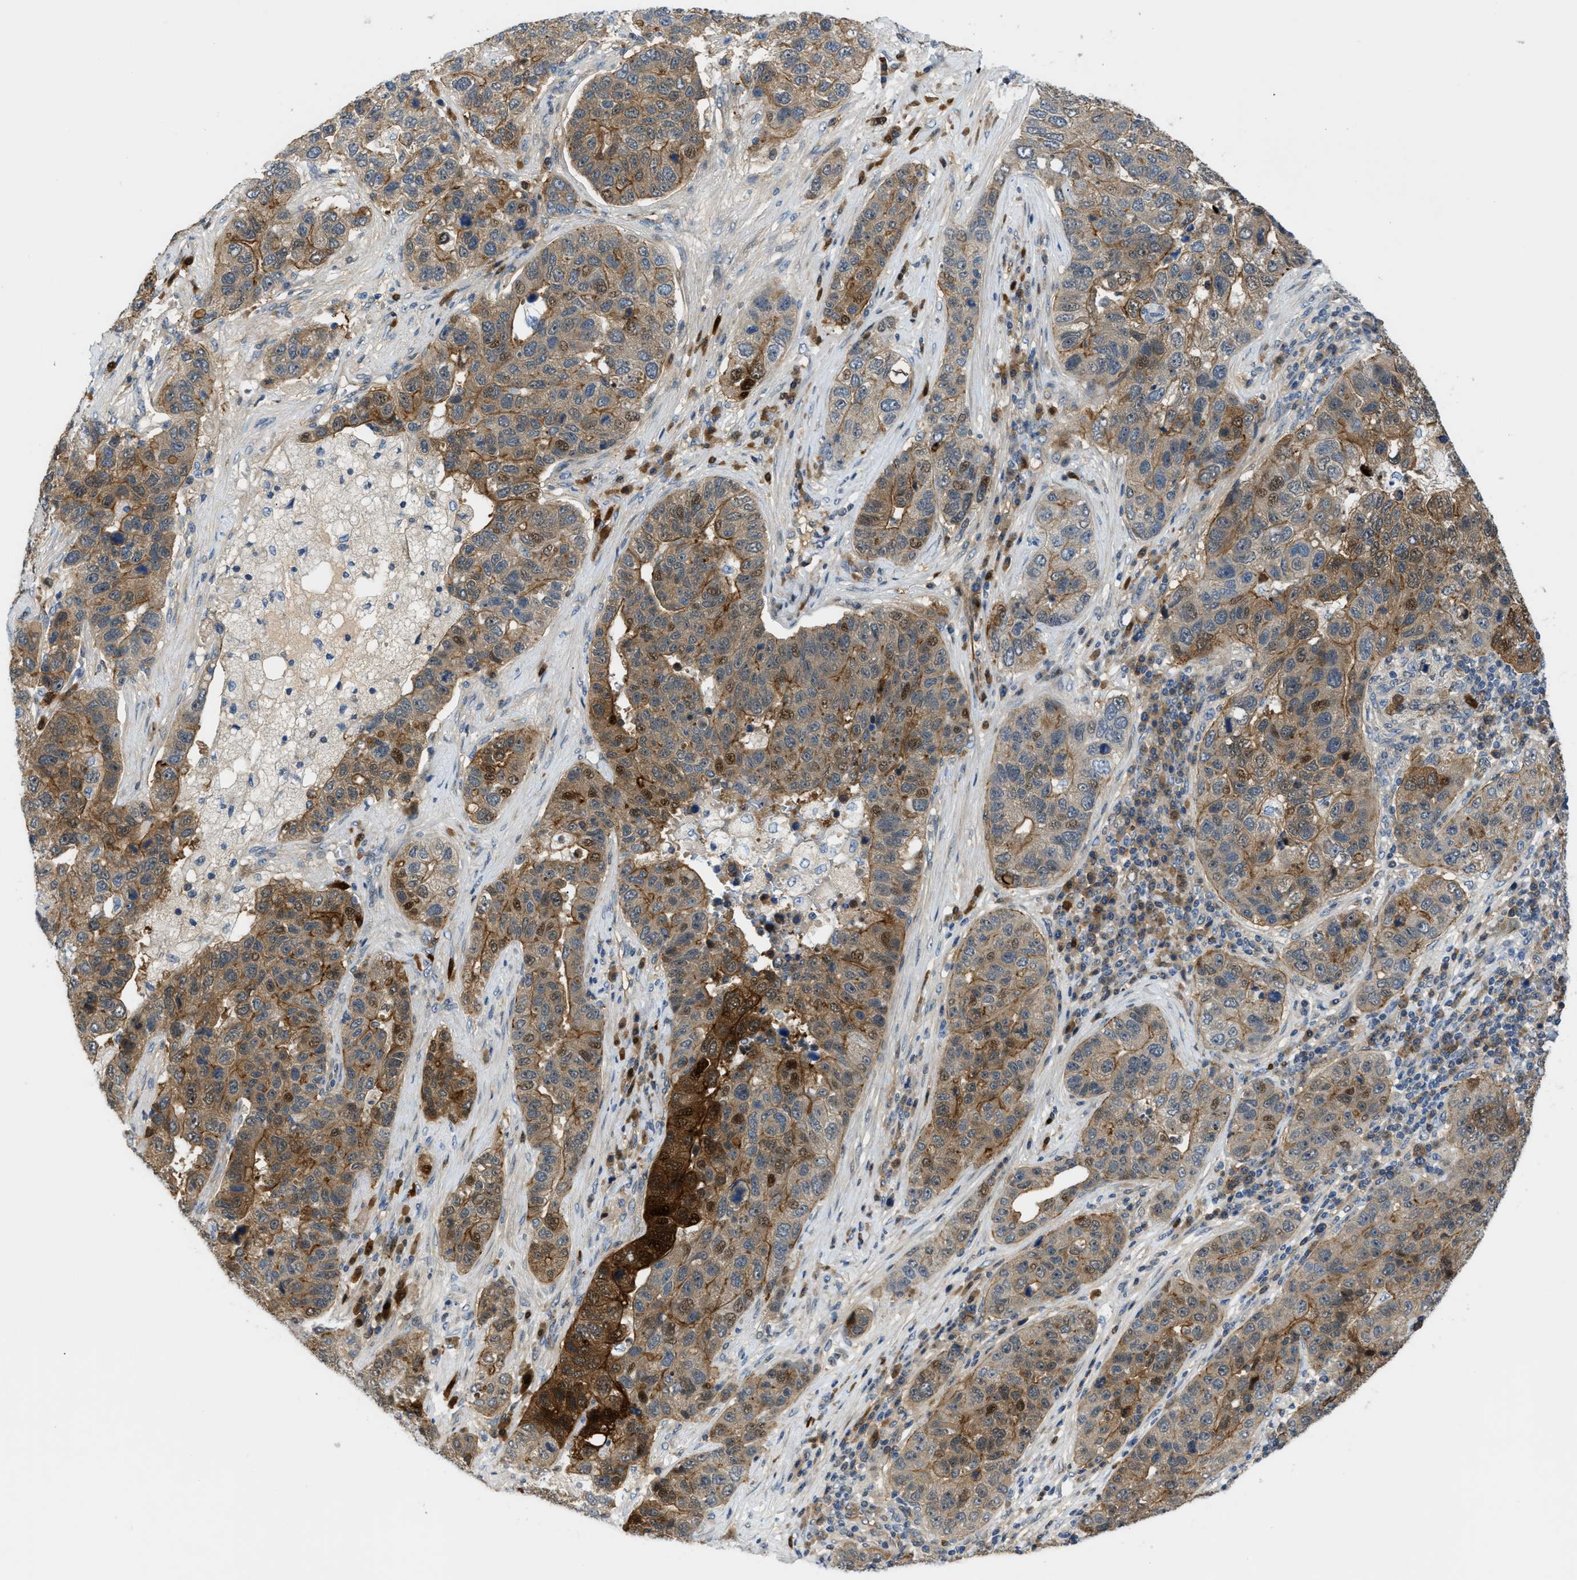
{"staining": {"intensity": "moderate", "quantity": ">75%", "location": "cytoplasmic/membranous,nuclear"}, "tissue": "pancreatic cancer", "cell_type": "Tumor cells", "image_type": "cancer", "snomed": [{"axis": "morphology", "description": "Adenocarcinoma, NOS"}, {"axis": "topography", "description": "Pancreas"}], "caption": "Immunohistochemical staining of human pancreatic cancer (adenocarcinoma) demonstrates medium levels of moderate cytoplasmic/membranous and nuclear protein positivity in about >75% of tumor cells. The staining was performed using DAB (3,3'-diaminobenzidine), with brown indicating positive protein expression. Nuclei are stained blue with hematoxylin.", "gene": "TRAK2", "patient": {"sex": "female", "age": 61}}